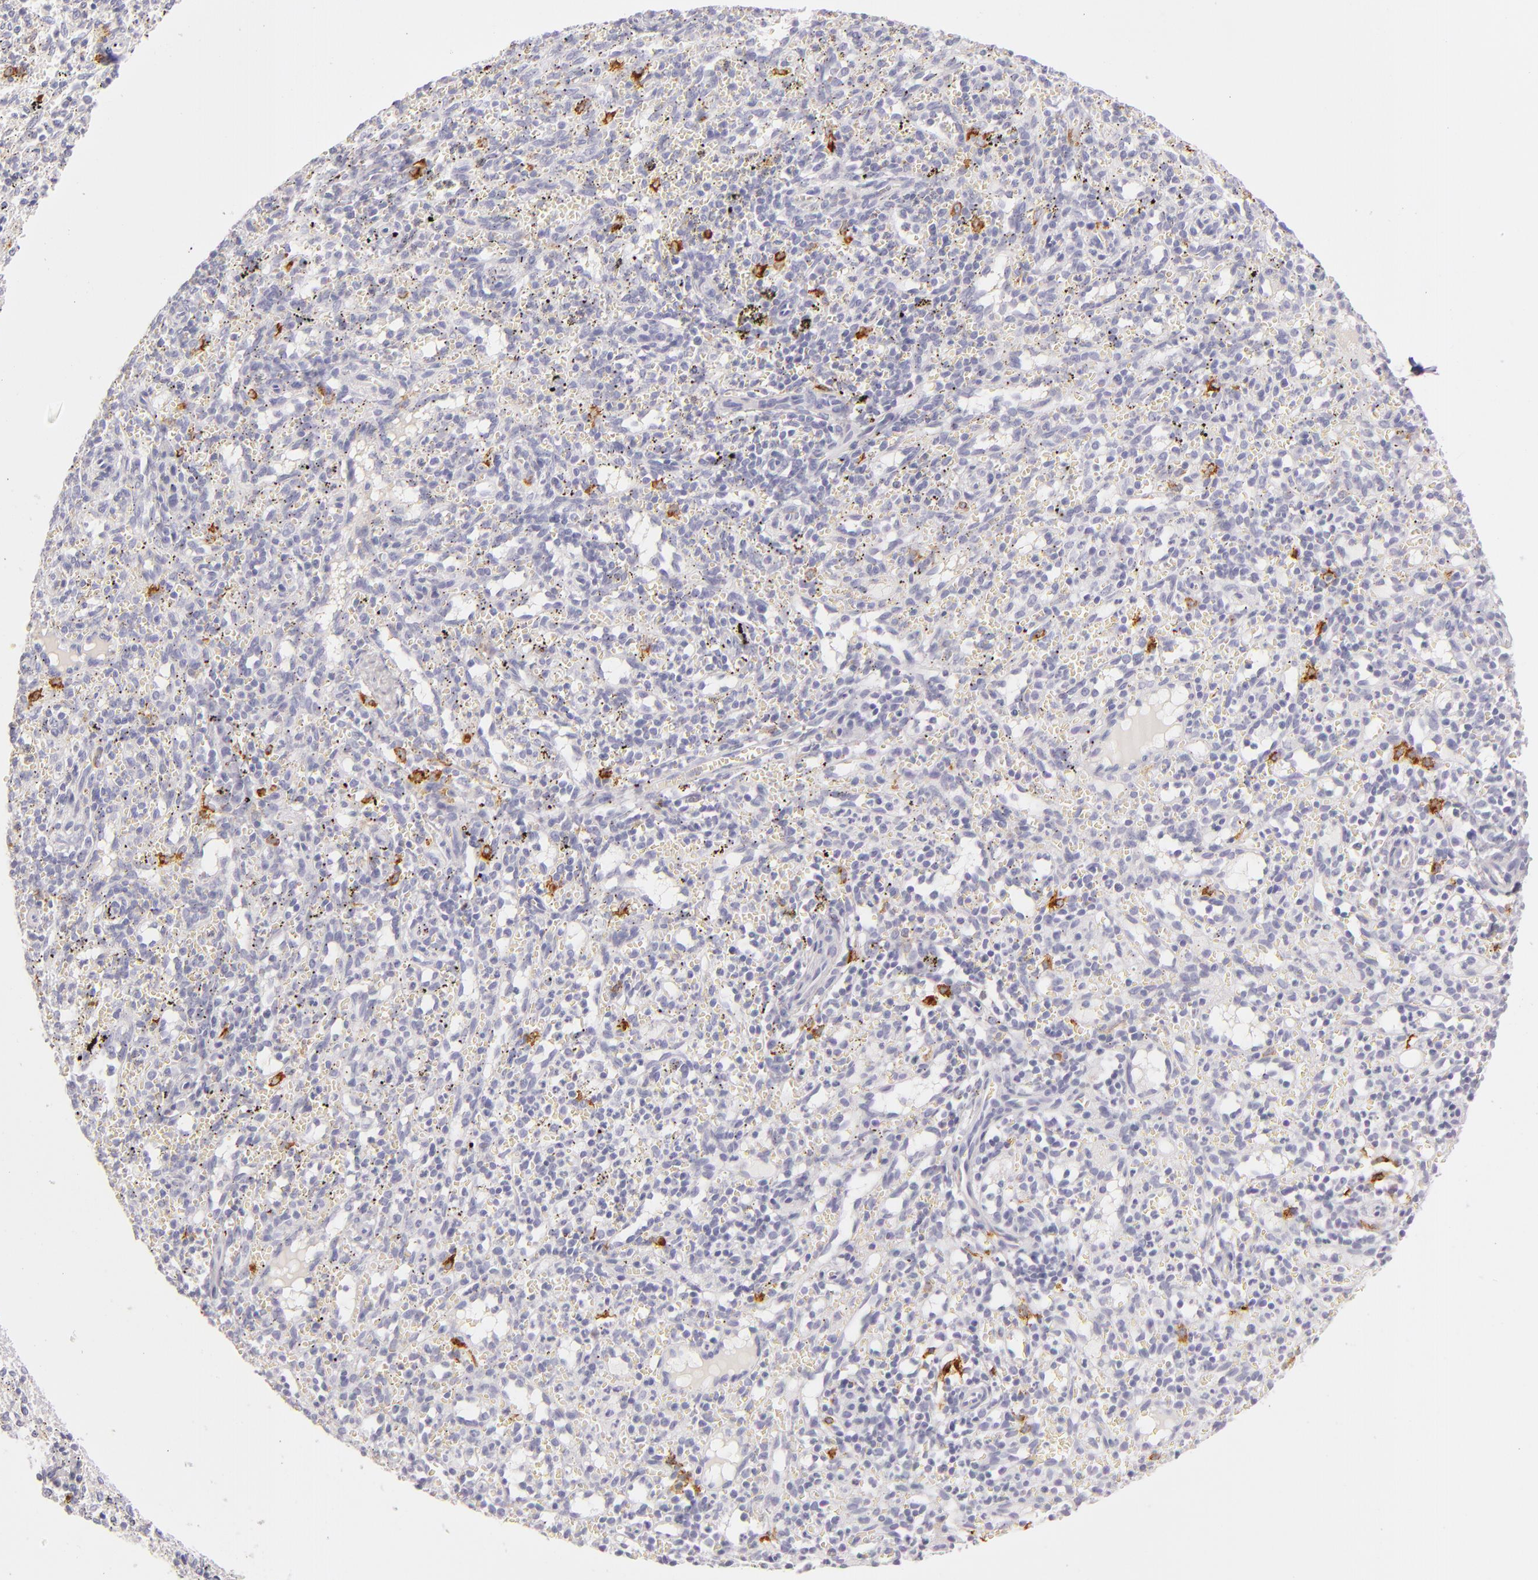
{"staining": {"intensity": "moderate", "quantity": "<25%", "location": "cytoplasmic/membranous"}, "tissue": "spleen", "cell_type": "Cells in red pulp", "image_type": "normal", "snomed": [{"axis": "morphology", "description": "Normal tissue, NOS"}, {"axis": "topography", "description": "Spleen"}], "caption": "Brown immunohistochemical staining in benign spleen demonstrates moderate cytoplasmic/membranous positivity in approximately <25% of cells in red pulp. (brown staining indicates protein expression, while blue staining denotes nuclei).", "gene": "CD207", "patient": {"sex": "female", "age": 10}}